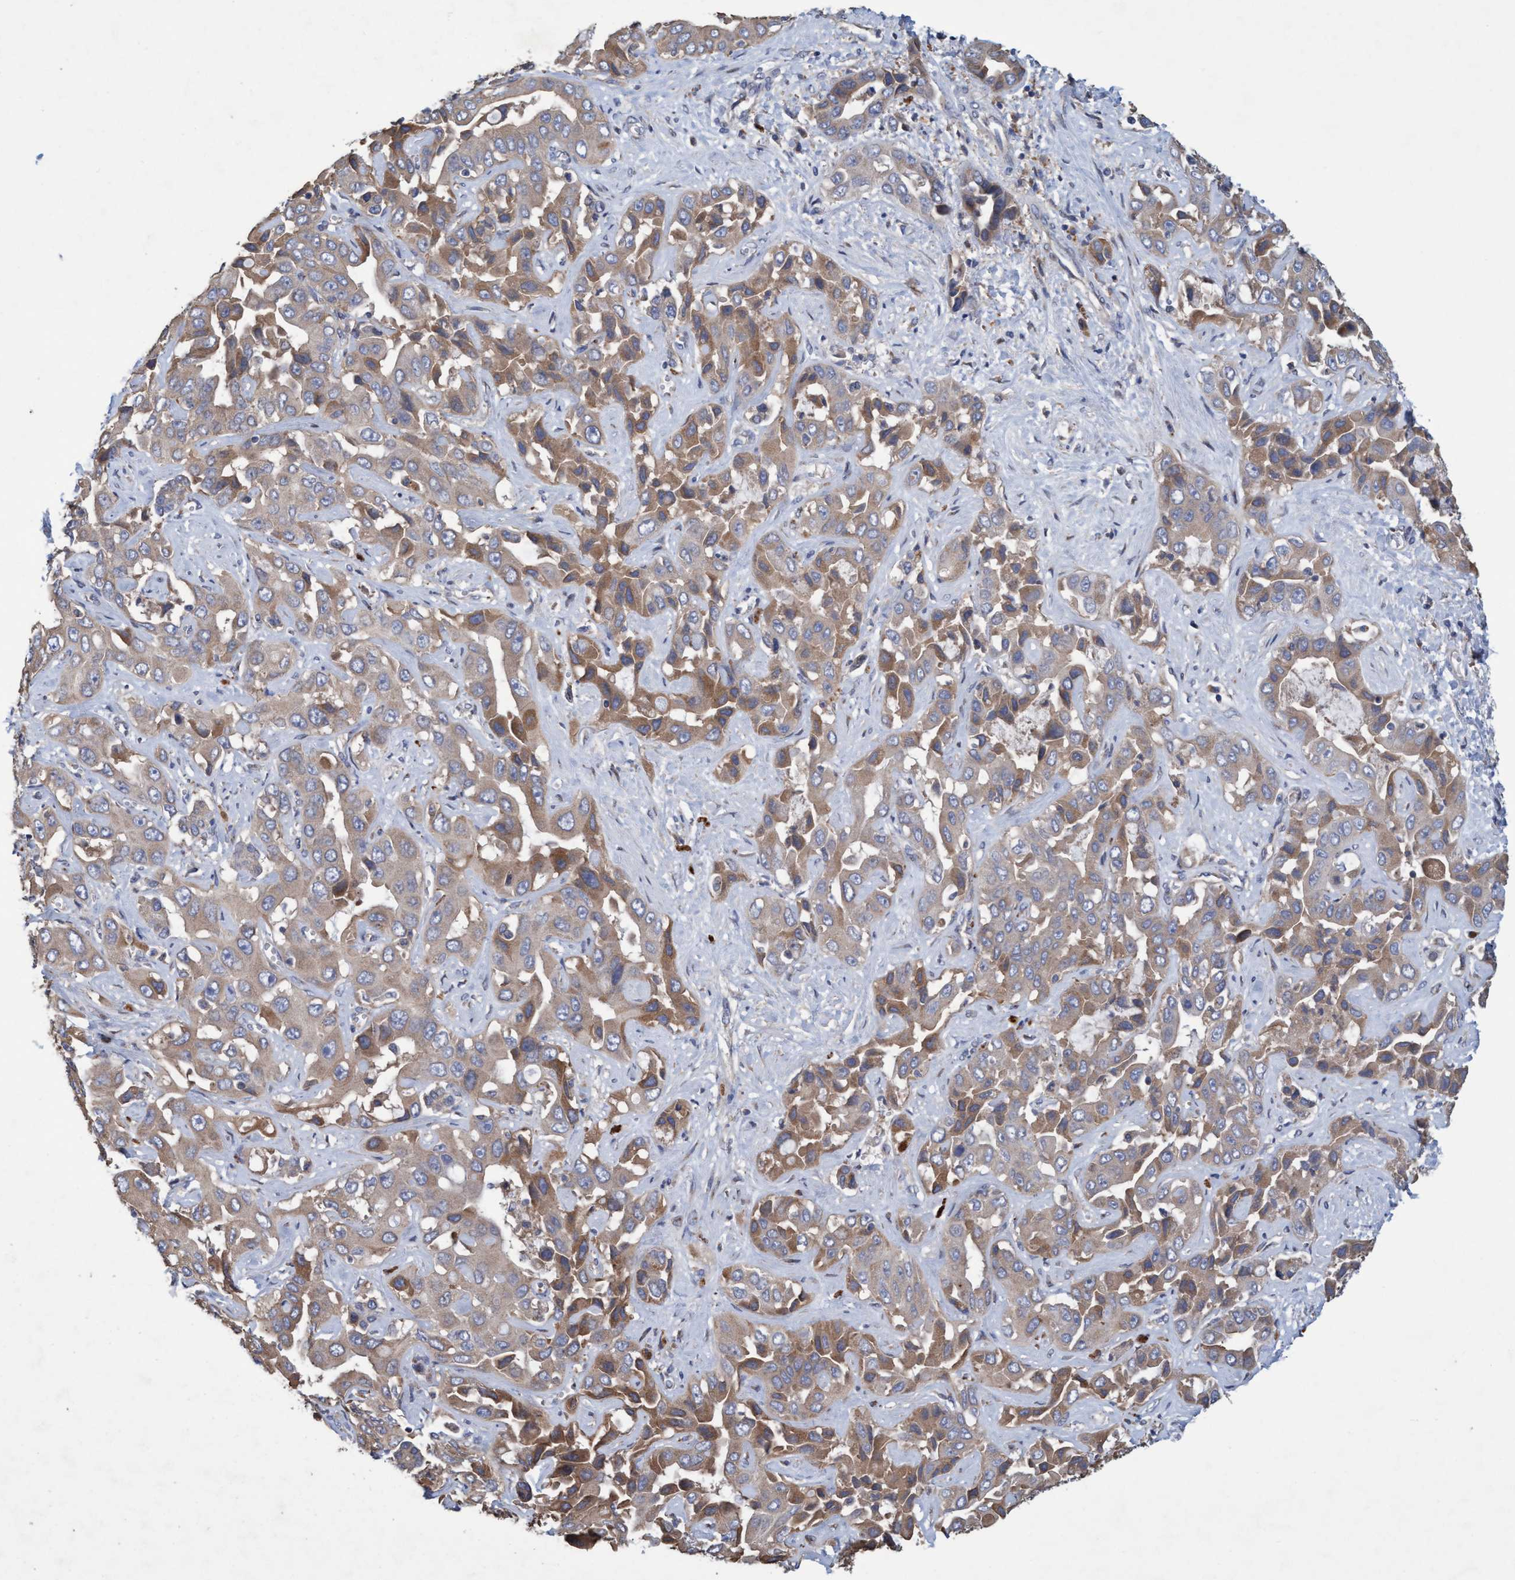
{"staining": {"intensity": "moderate", "quantity": ">75%", "location": "cytoplasmic/membranous"}, "tissue": "liver cancer", "cell_type": "Tumor cells", "image_type": "cancer", "snomed": [{"axis": "morphology", "description": "Cholangiocarcinoma"}, {"axis": "topography", "description": "Liver"}], "caption": "Approximately >75% of tumor cells in liver cancer (cholangiocarcinoma) demonstrate moderate cytoplasmic/membranous protein expression as visualized by brown immunohistochemical staining.", "gene": "BICD2", "patient": {"sex": "female", "age": 52}}